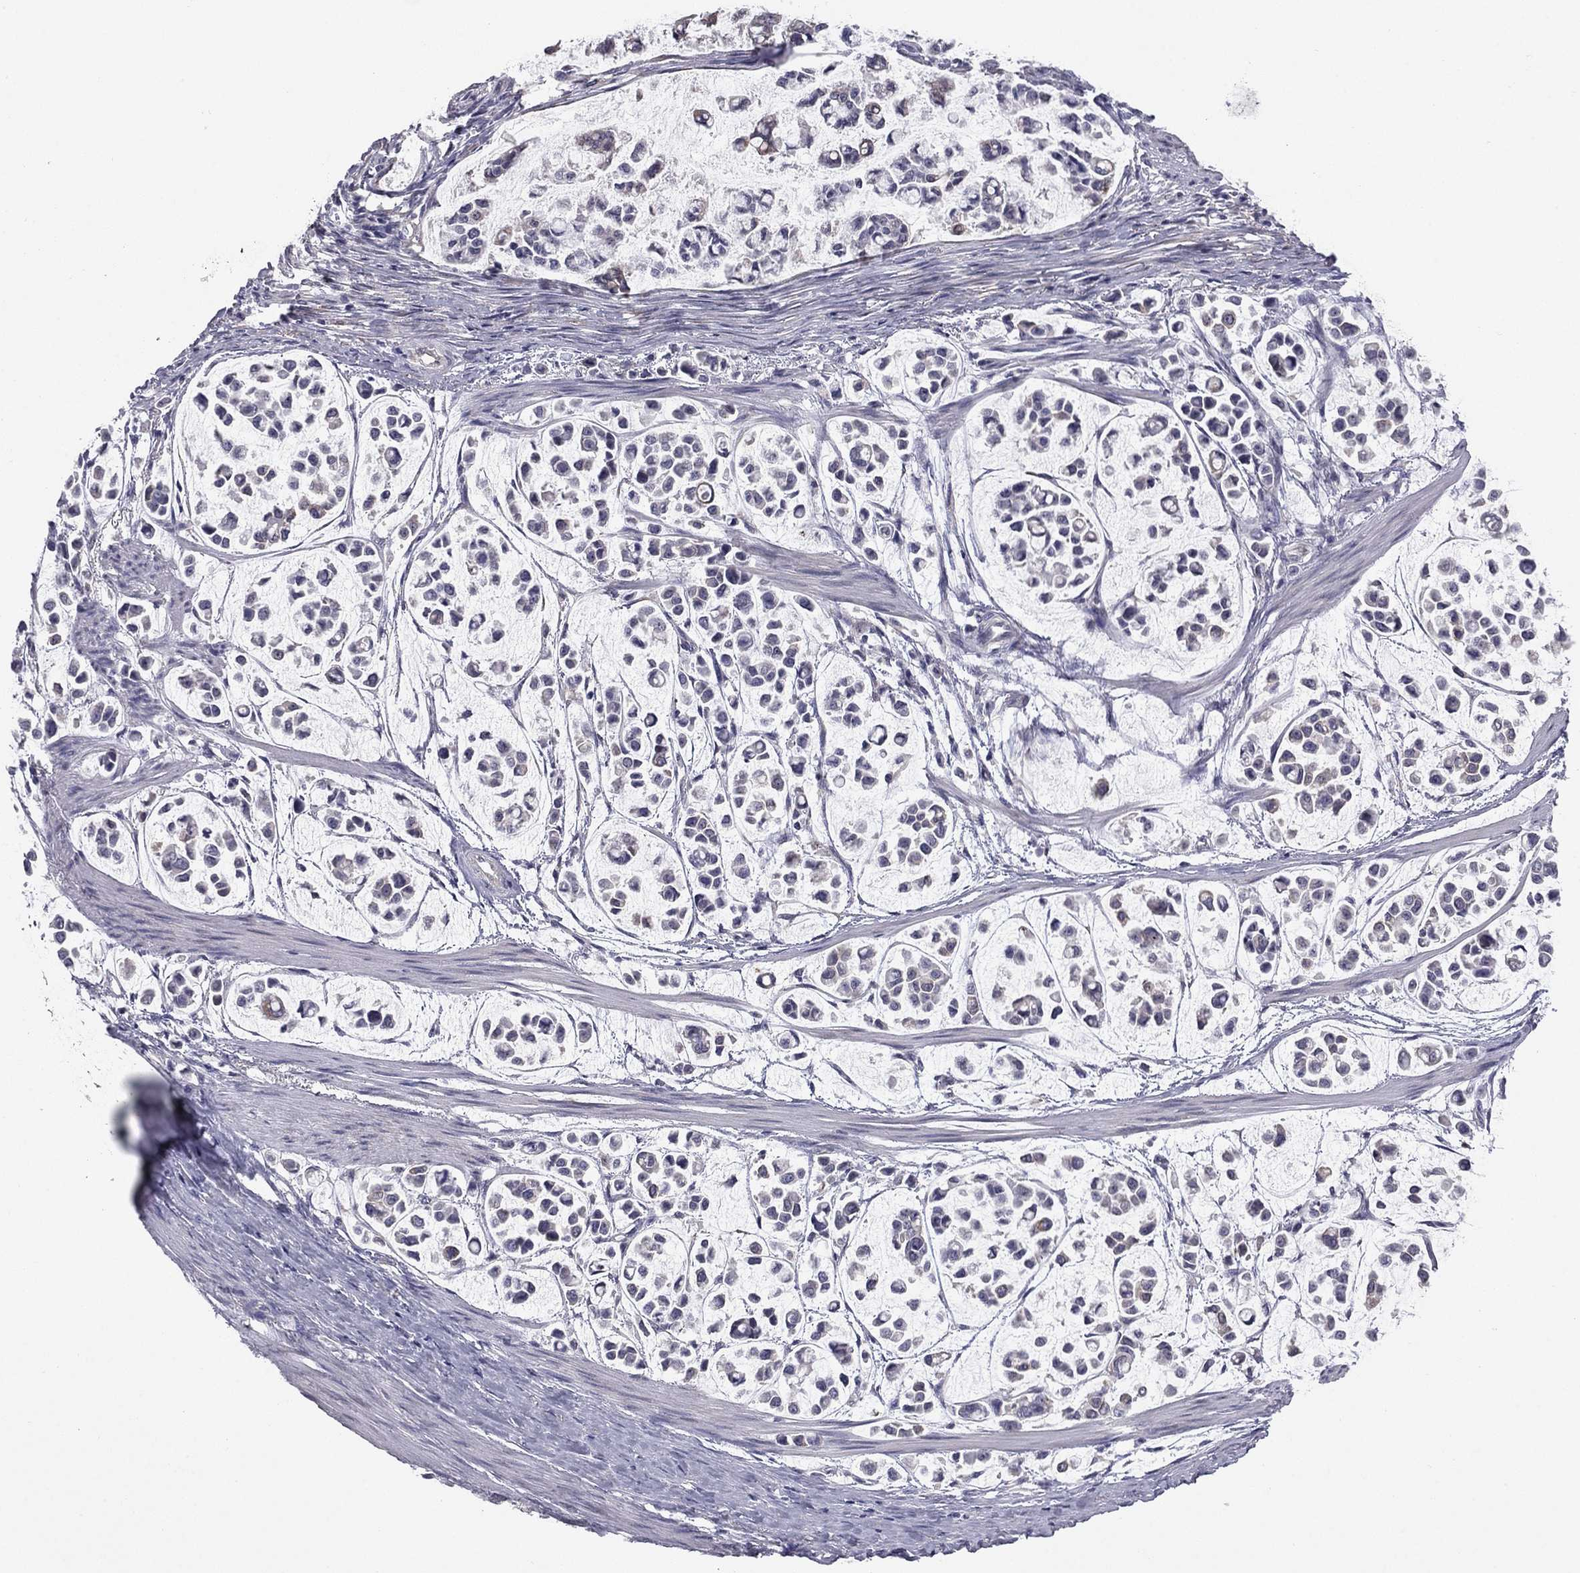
{"staining": {"intensity": "negative", "quantity": "none", "location": "none"}, "tissue": "stomach cancer", "cell_type": "Tumor cells", "image_type": "cancer", "snomed": [{"axis": "morphology", "description": "Adenocarcinoma, NOS"}, {"axis": "topography", "description": "Stomach"}], "caption": "Tumor cells are negative for brown protein staining in adenocarcinoma (stomach). The staining is performed using DAB (3,3'-diaminobenzidine) brown chromogen with nuclei counter-stained in using hematoxylin.", "gene": "PRRT2", "patient": {"sex": "male", "age": 82}}